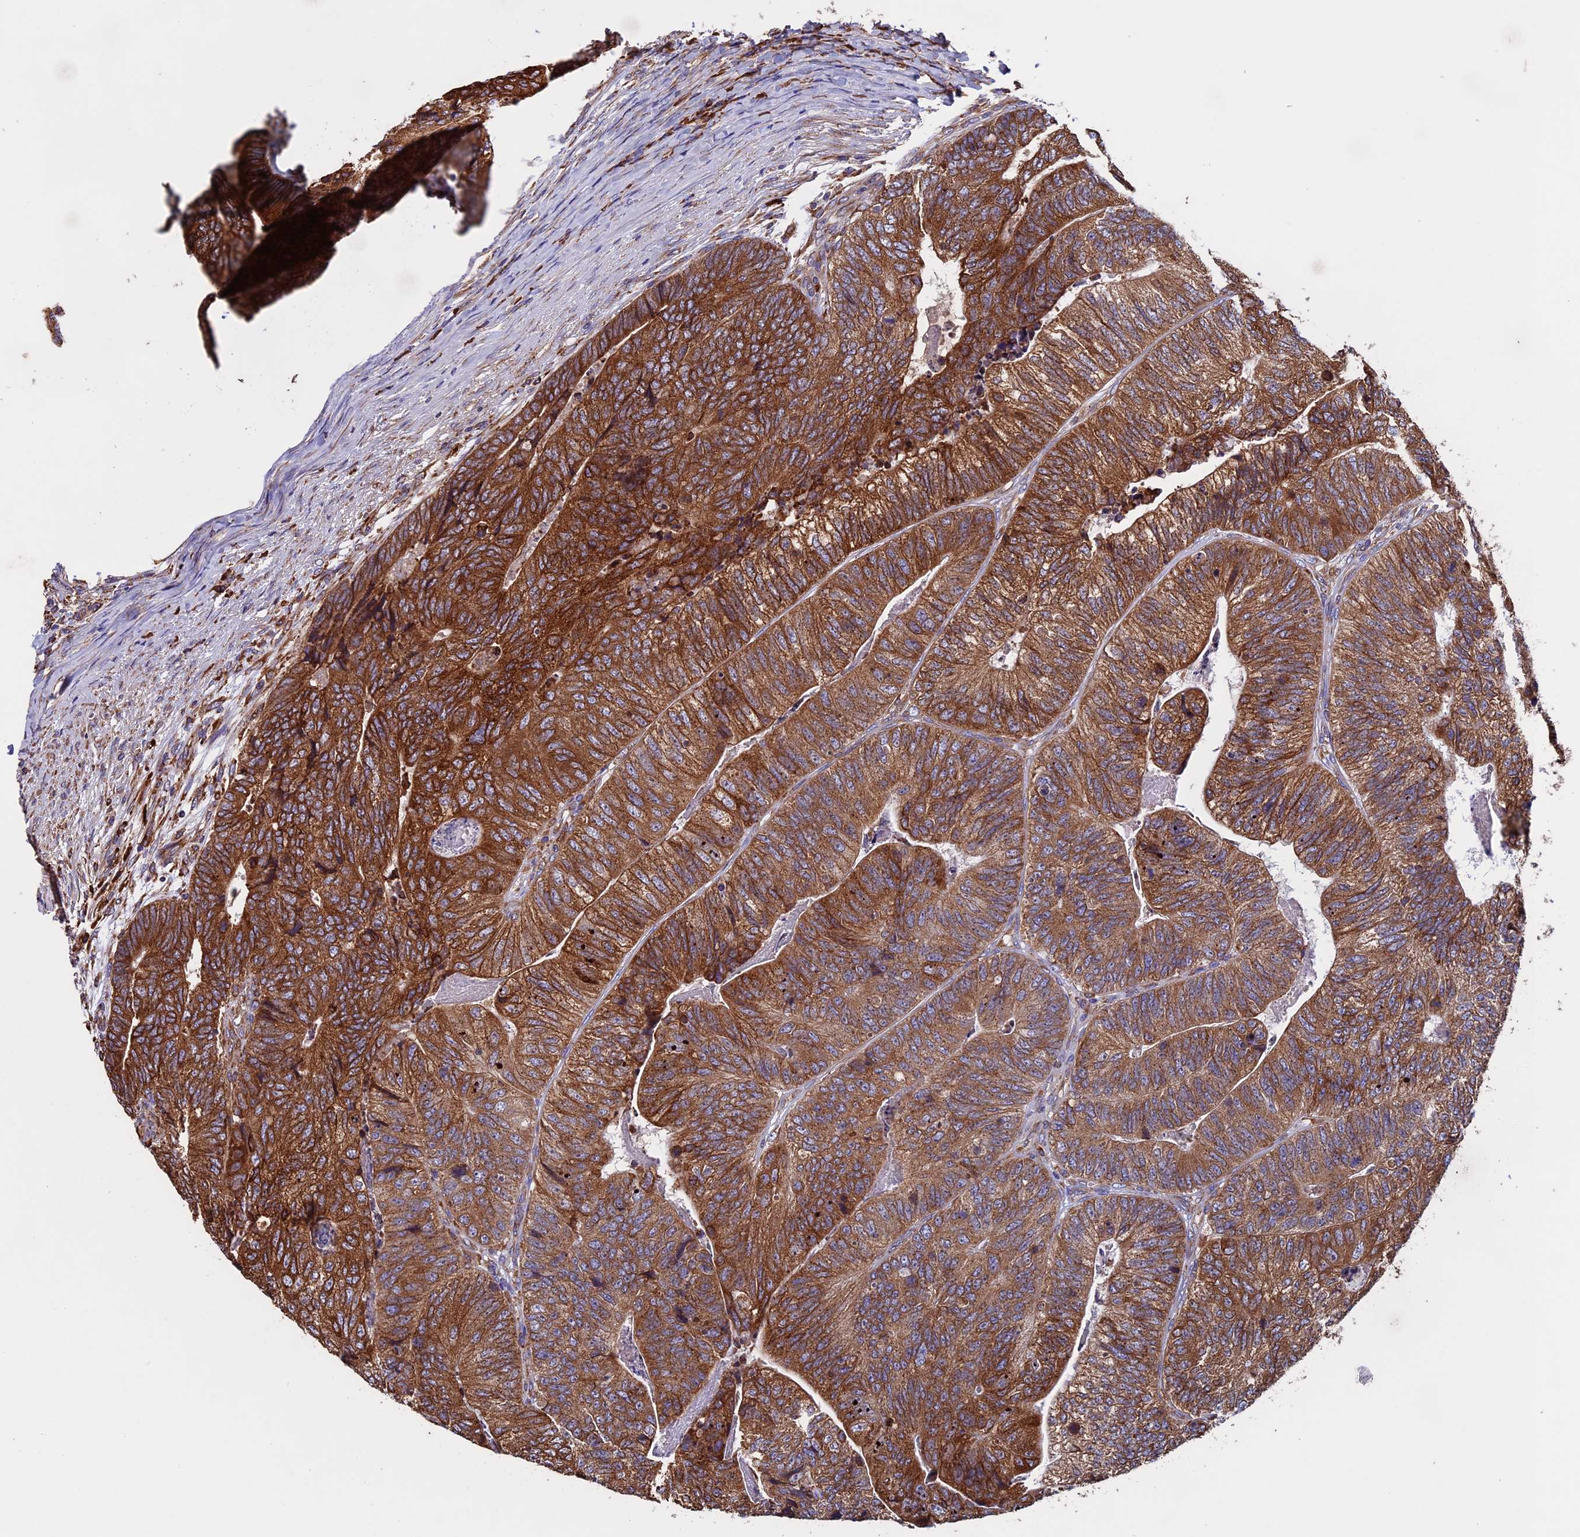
{"staining": {"intensity": "strong", "quantity": ">75%", "location": "cytoplasmic/membranous"}, "tissue": "colorectal cancer", "cell_type": "Tumor cells", "image_type": "cancer", "snomed": [{"axis": "morphology", "description": "Adenocarcinoma, NOS"}, {"axis": "topography", "description": "Colon"}], "caption": "Brown immunohistochemical staining in human colorectal cancer shows strong cytoplasmic/membranous expression in approximately >75% of tumor cells.", "gene": "BTBD3", "patient": {"sex": "female", "age": 67}}